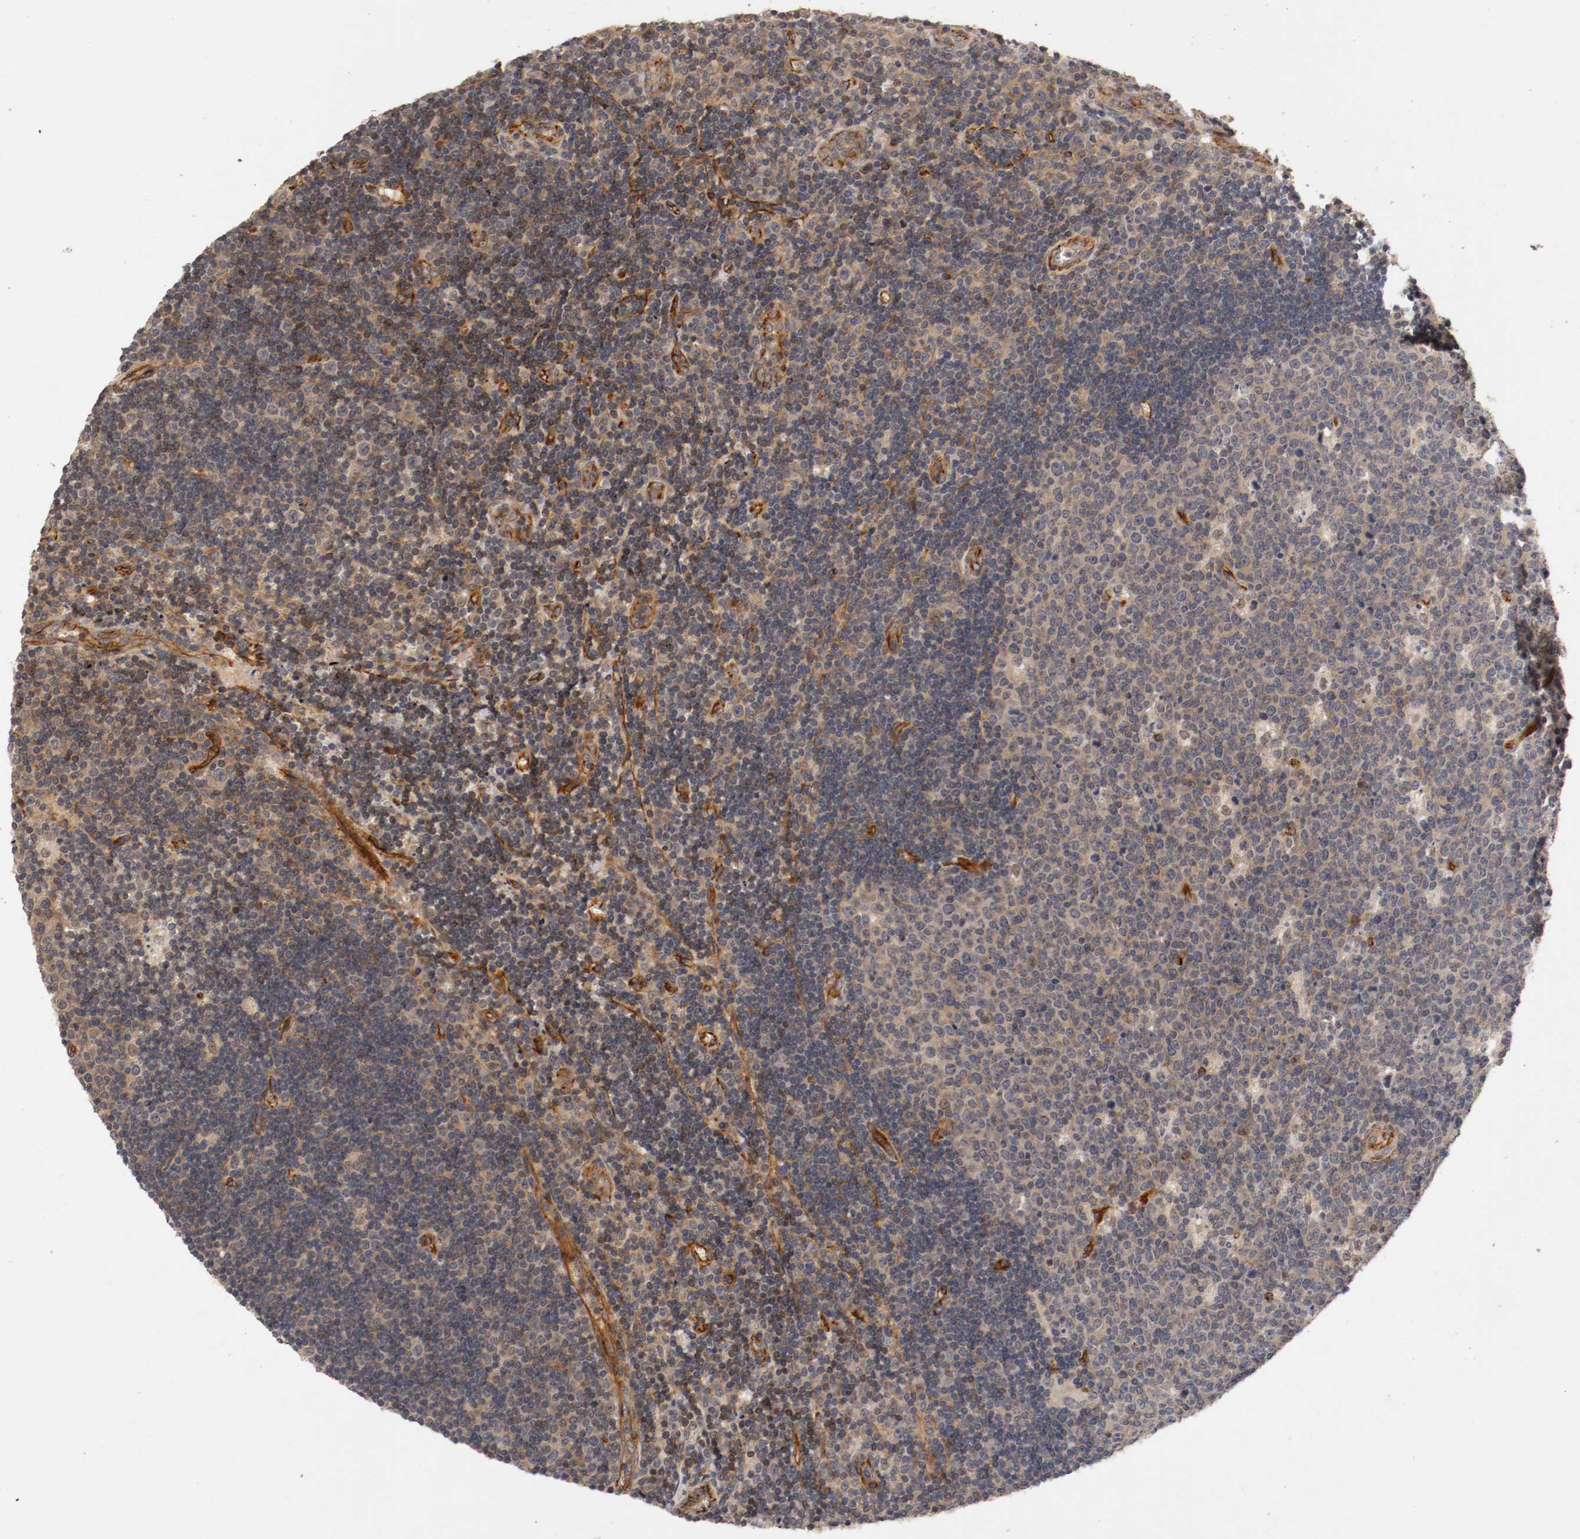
{"staining": {"intensity": "negative", "quantity": "none", "location": "none"}, "tissue": "lymph node", "cell_type": "Germinal center cells", "image_type": "normal", "snomed": [{"axis": "morphology", "description": "Normal tissue, NOS"}, {"axis": "topography", "description": "Lymph node"}, {"axis": "topography", "description": "Salivary gland"}], "caption": "Germinal center cells are negative for protein expression in benign human lymph node. (DAB (3,3'-diaminobenzidine) immunohistochemistry (IHC) visualized using brightfield microscopy, high magnification).", "gene": "TYK2", "patient": {"sex": "male", "age": 8}}